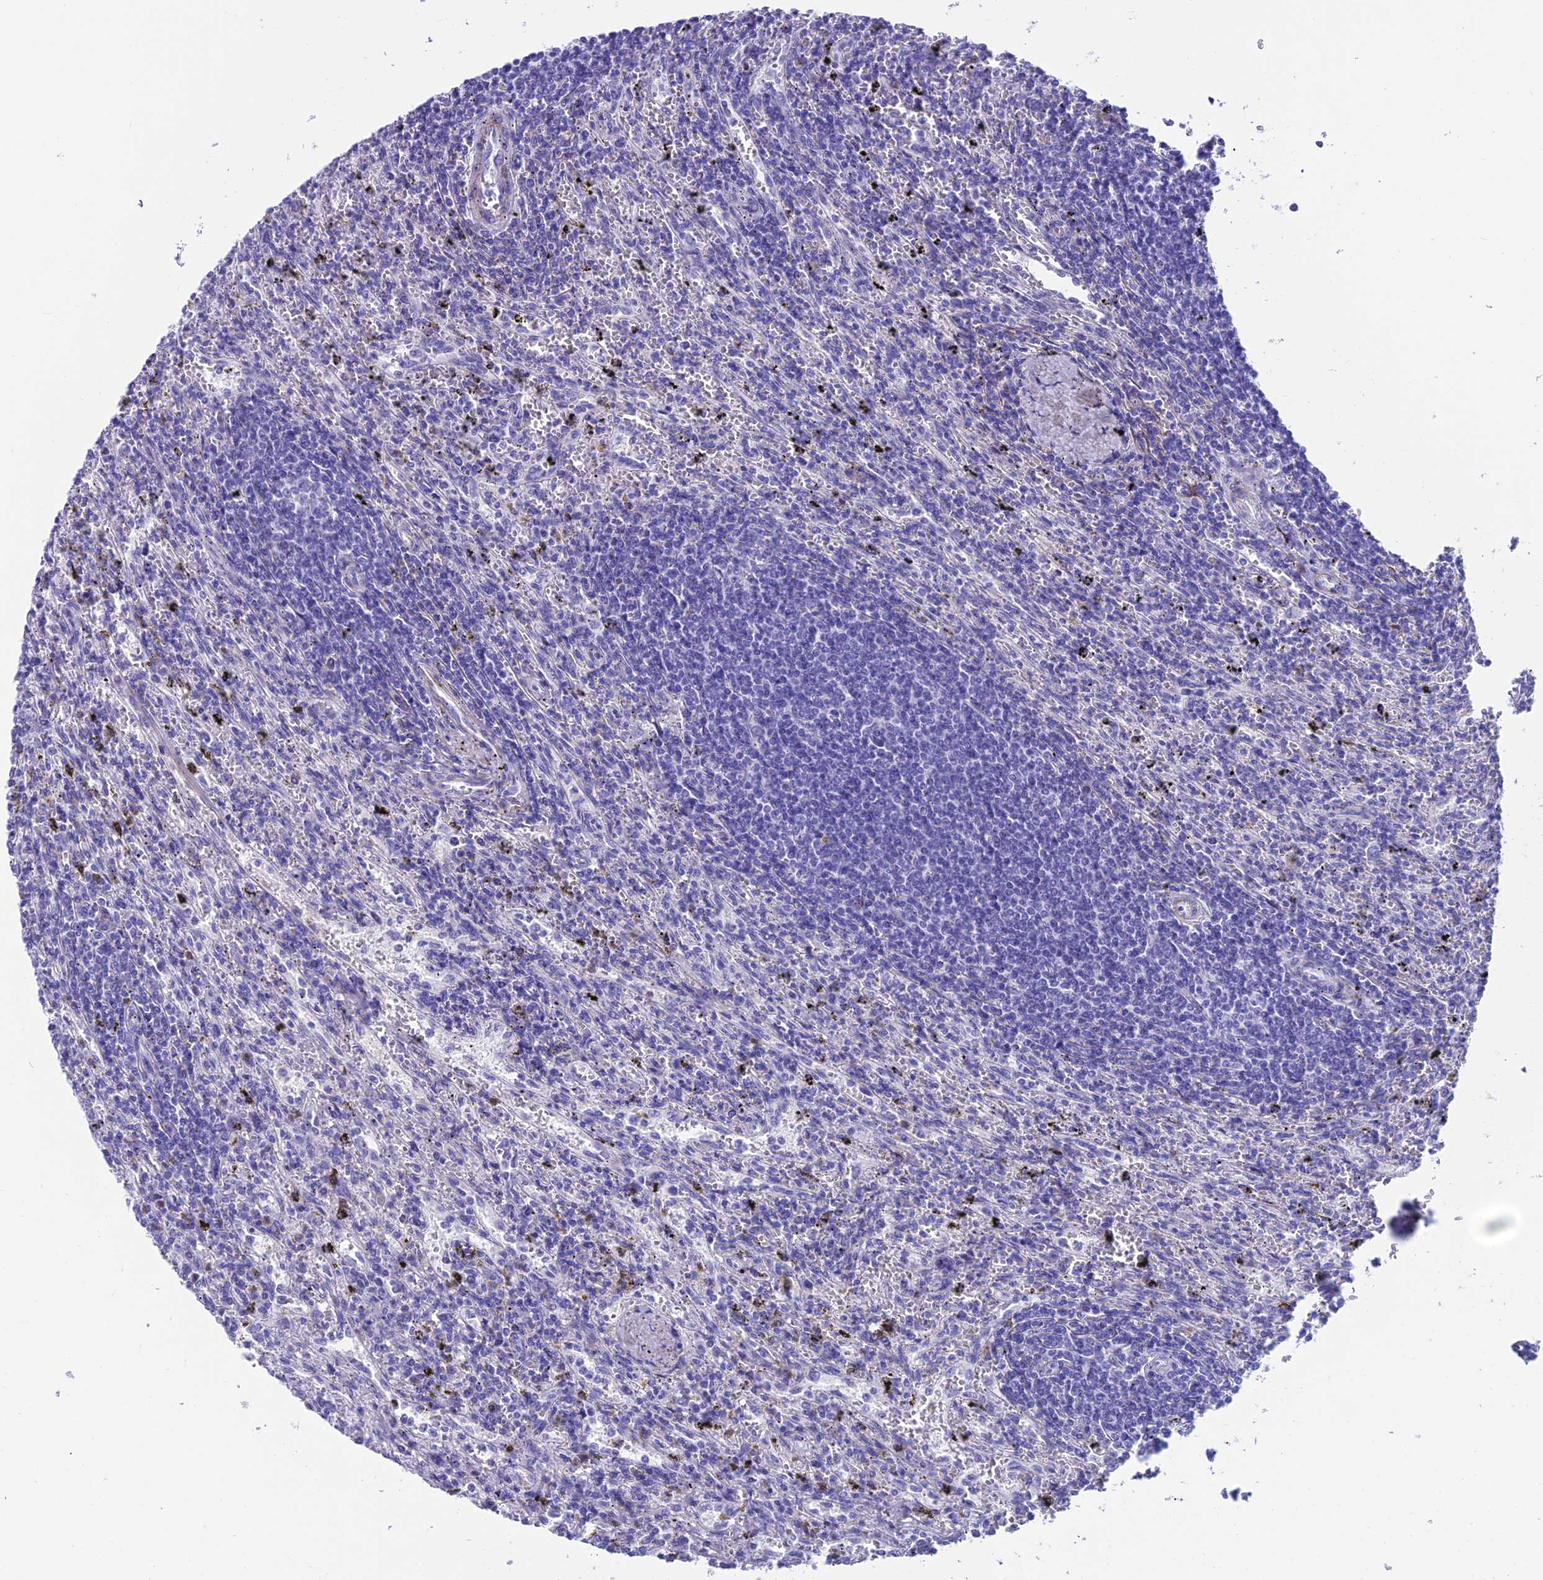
{"staining": {"intensity": "negative", "quantity": "none", "location": "none"}, "tissue": "lymphoma", "cell_type": "Tumor cells", "image_type": "cancer", "snomed": [{"axis": "morphology", "description": "Malignant lymphoma, non-Hodgkin's type, Low grade"}, {"axis": "topography", "description": "Spleen"}], "caption": "The histopathology image reveals no staining of tumor cells in low-grade malignant lymphoma, non-Hodgkin's type.", "gene": "GNG11", "patient": {"sex": "male", "age": 76}}